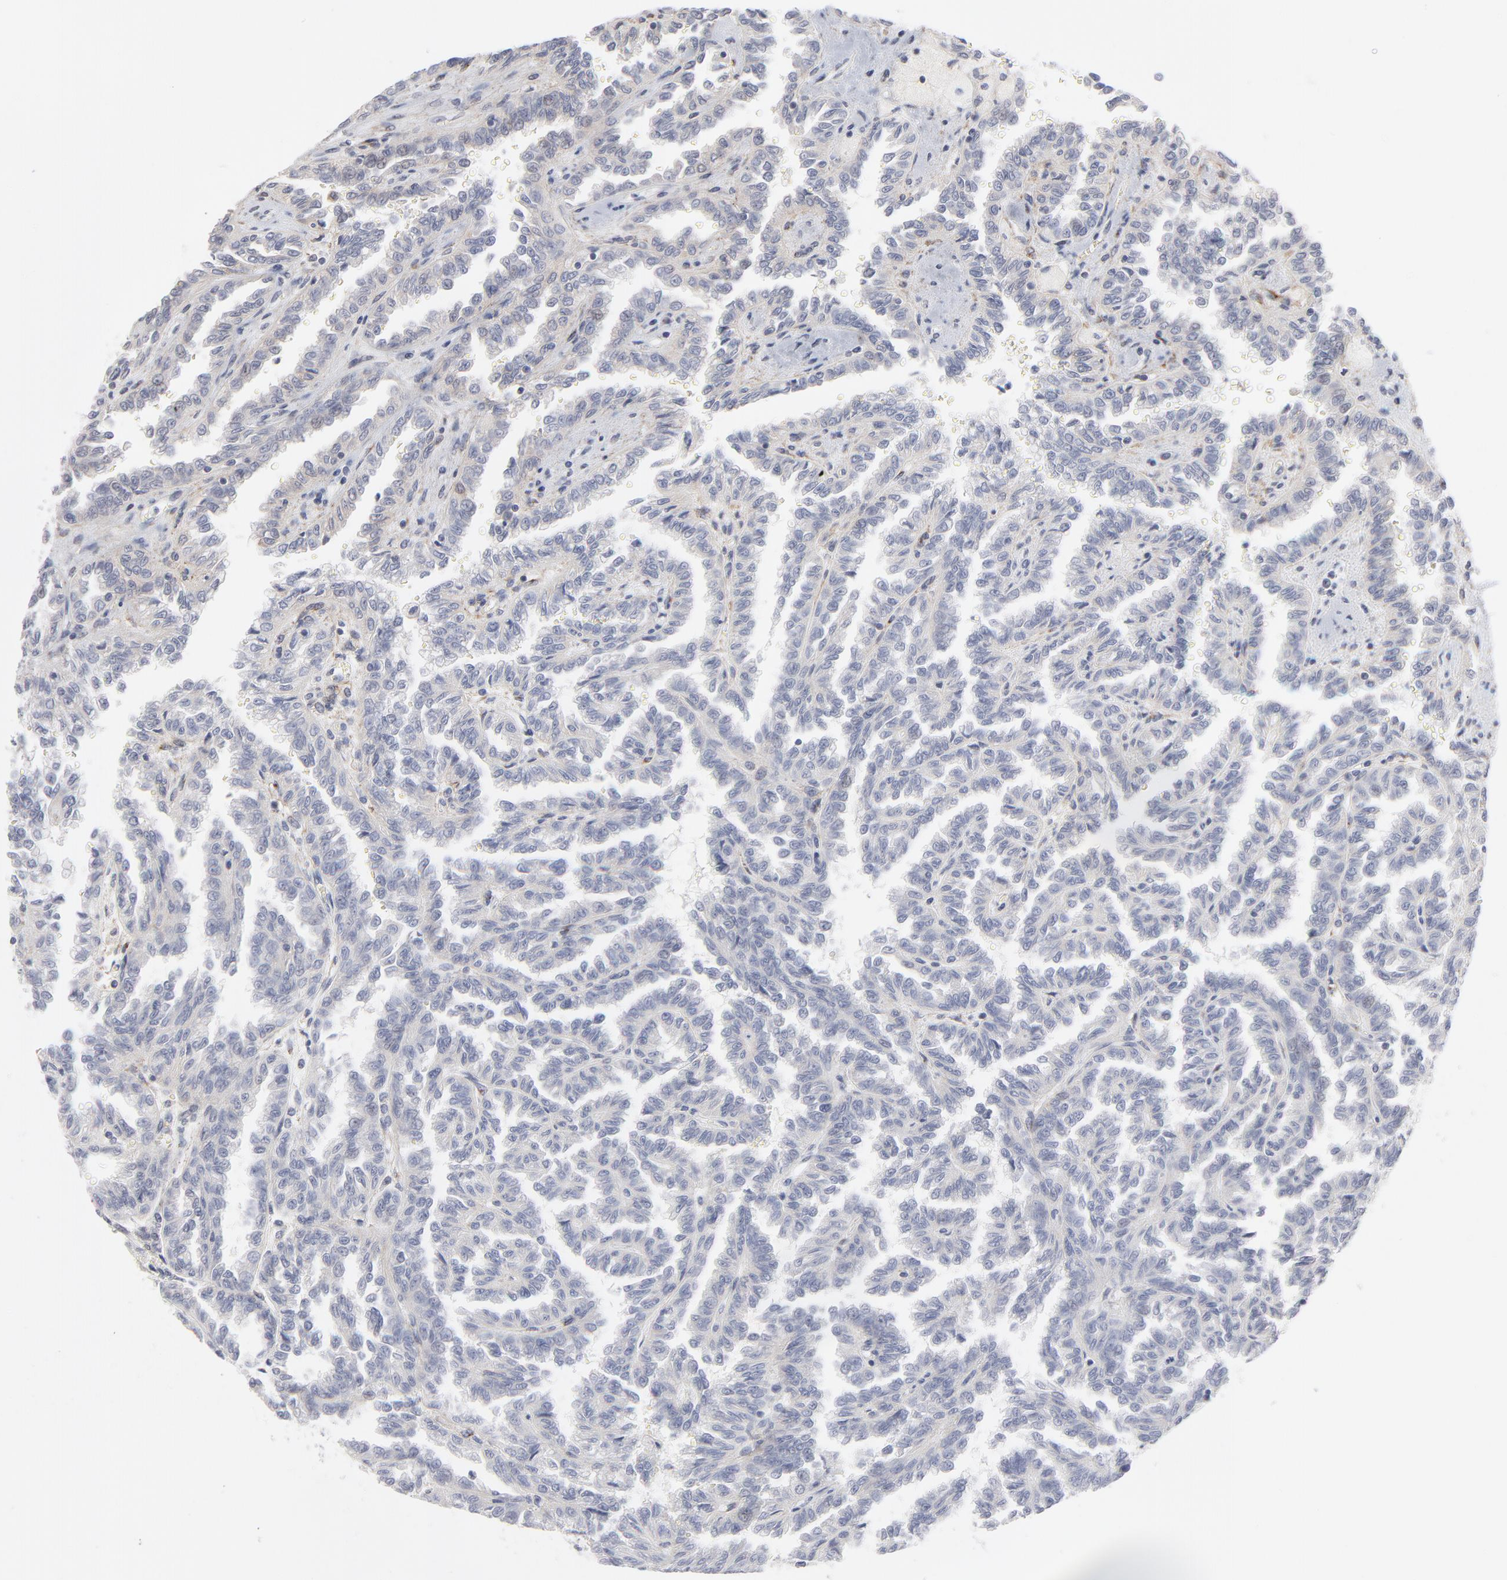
{"staining": {"intensity": "negative", "quantity": "none", "location": "none"}, "tissue": "renal cancer", "cell_type": "Tumor cells", "image_type": "cancer", "snomed": [{"axis": "morphology", "description": "Inflammation, NOS"}, {"axis": "morphology", "description": "Adenocarcinoma, NOS"}, {"axis": "topography", "description": "Kidney"}], "caption": "DAB (3,3'-diaminobenzidine) immunohistochemical staining of renal cancer demonstrates no significant positivity in tumor cells. (DAB immunohistochemistry, high magnification).", "gene": "AURKA", "patient": {"sex": "male", "age": 68}}